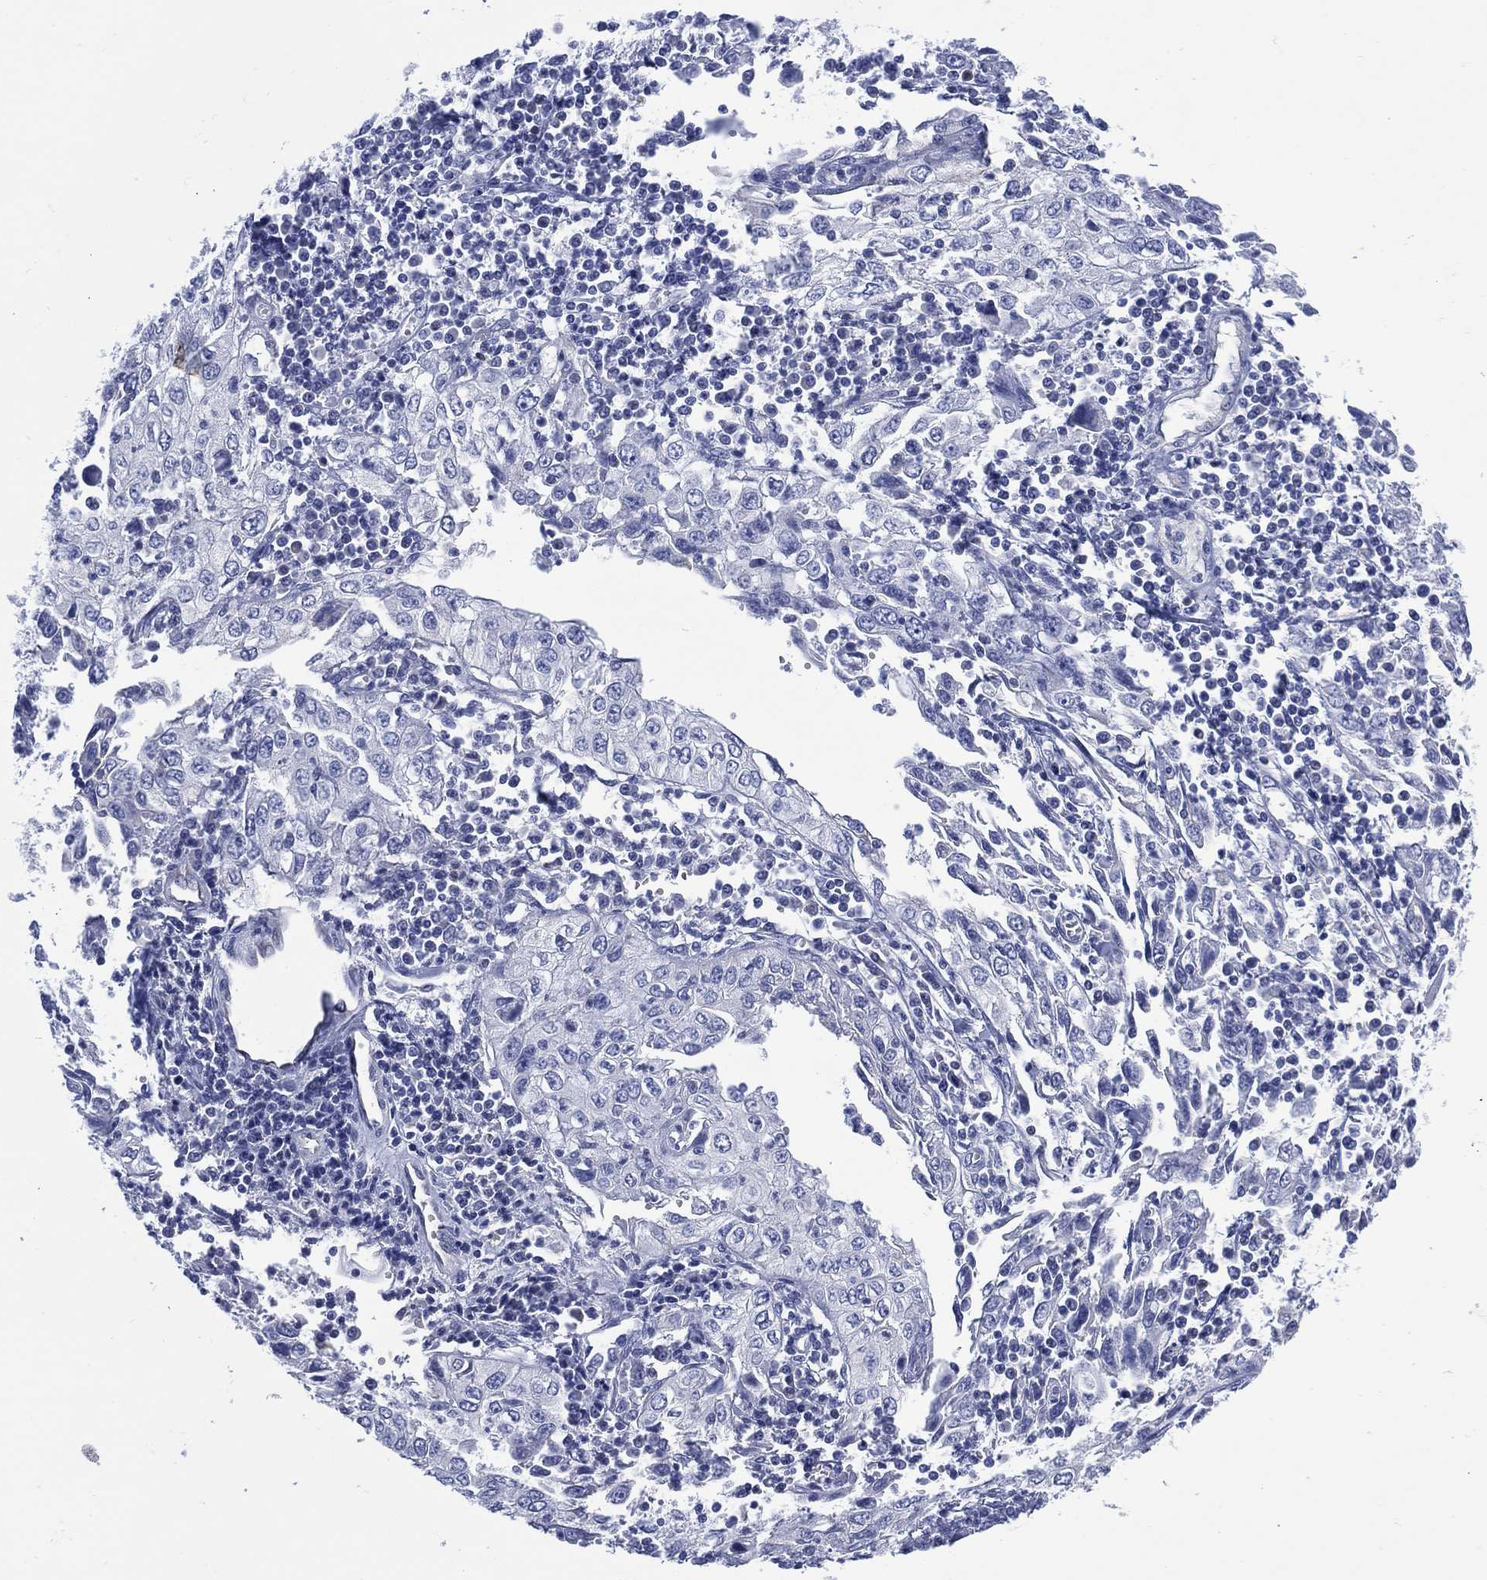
{"staining": {"intensity": "negative", "quantity": "none", "location": "none"}, "tissue": "cervical cancer", "cell_type": "Tumor cells", "image_type": "cancer", "snomed": [{"axis": "morphology", "description": "Squamous cell carcinoma, NOS"}, {"axis": "topography", "description": "Cervix"}], "caption": "An image of human cervical cancer is negative for staining in tumor cells.", "gene": "DDI1", "patient": {"sex": "female", "age": 24}}